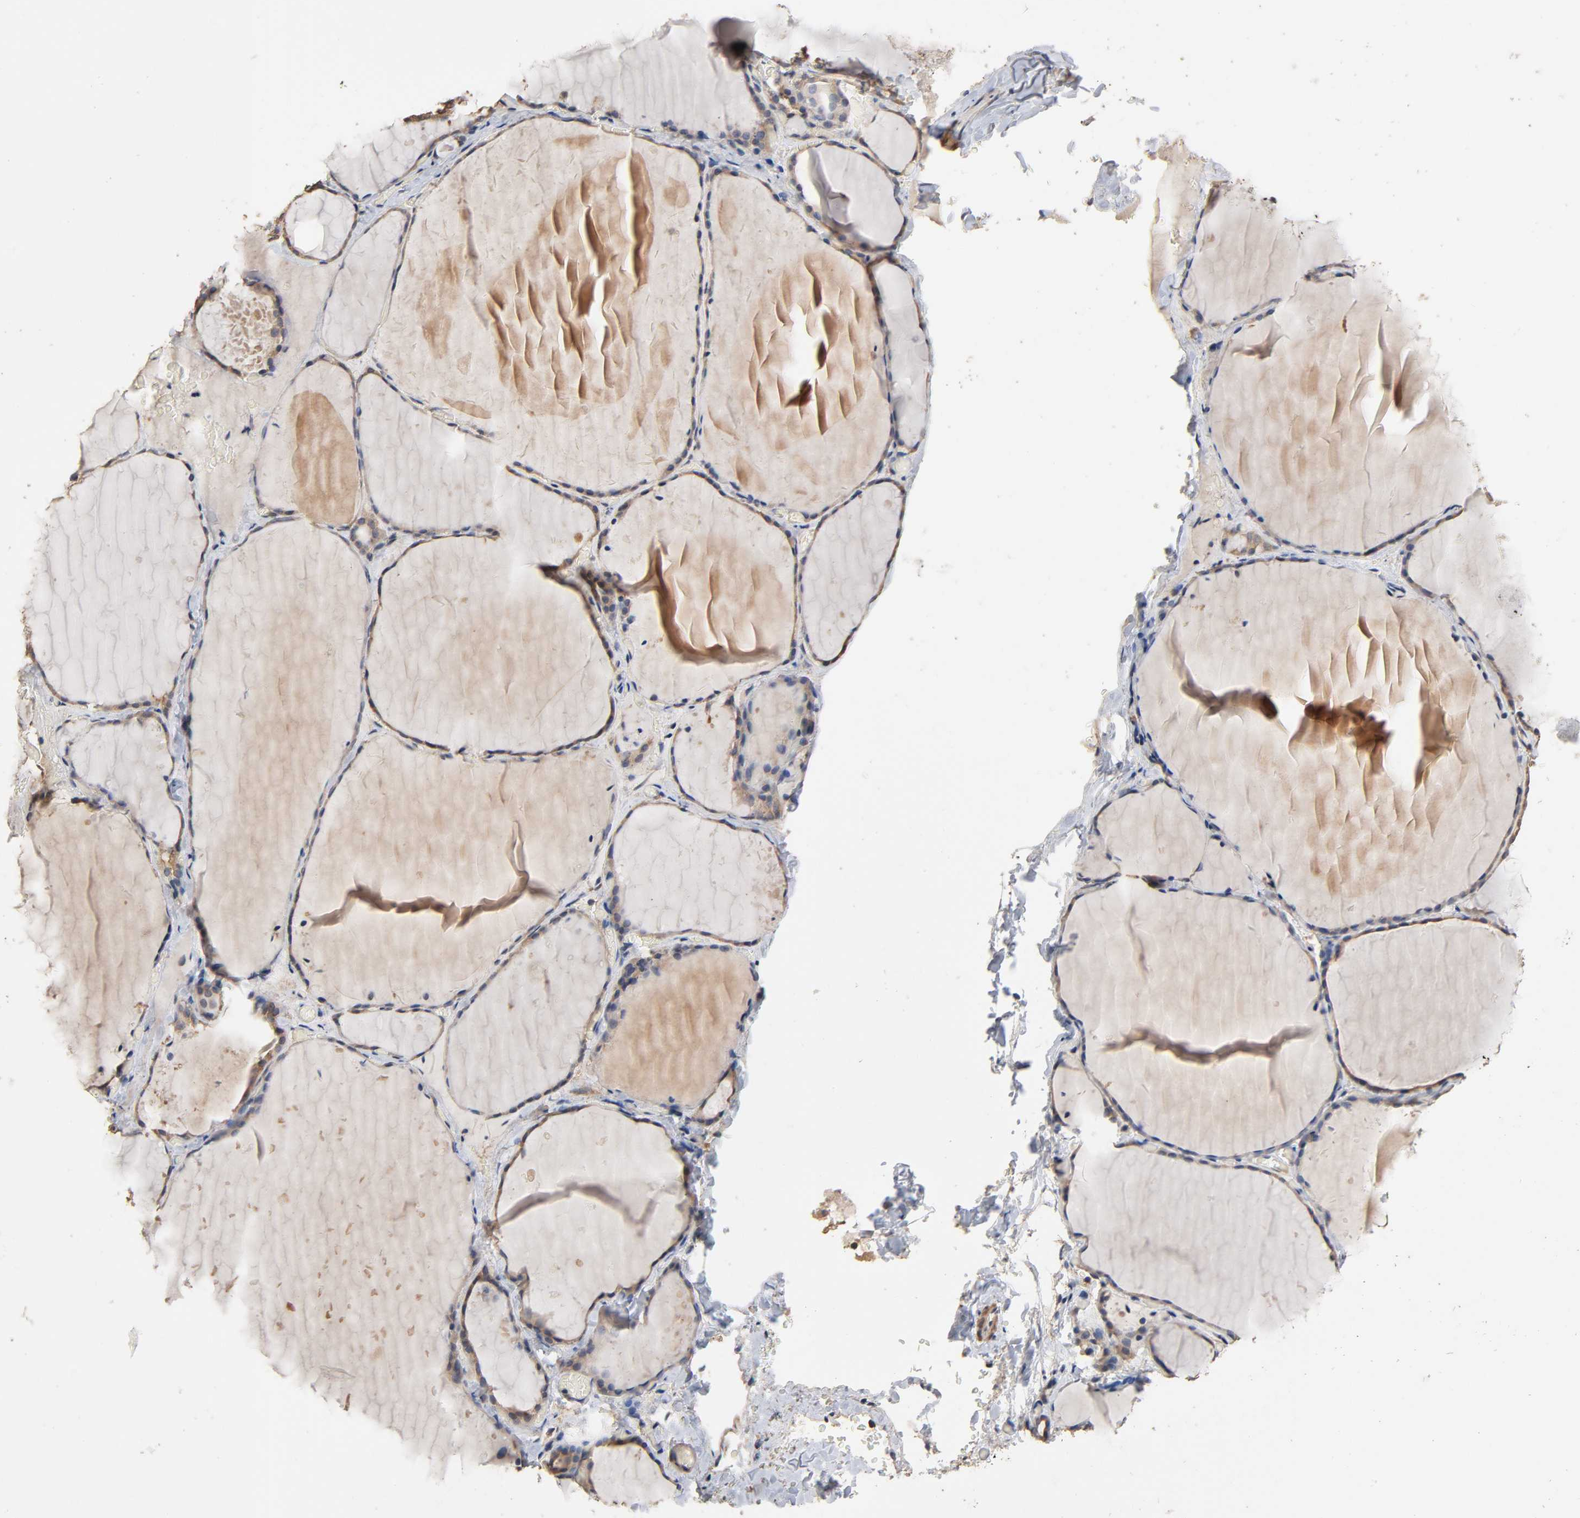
{"staining": {"intensity": "weak", "quantity": ">75%", "location": "cytoplasmic/membranous"}, "tissue": "thyroid gland", "cell_type": "Glandular cells", "image_type": "normal", "snomed": [{"axis": "morphology", "description": "Normal tissue, NOS"}, {"axis": "topography", "description": "Thyroid gland"}], "caption": "Immunohistochemistry histopathology image of normal human thyroid gland stained for a protein (brown), which demonstrates low levels of weak cytoplasmic/membranous expression in approximately >75% of glandular cells.", "gene": "ARHGEF7", "patient": {"sex": "female", "age": 22}}